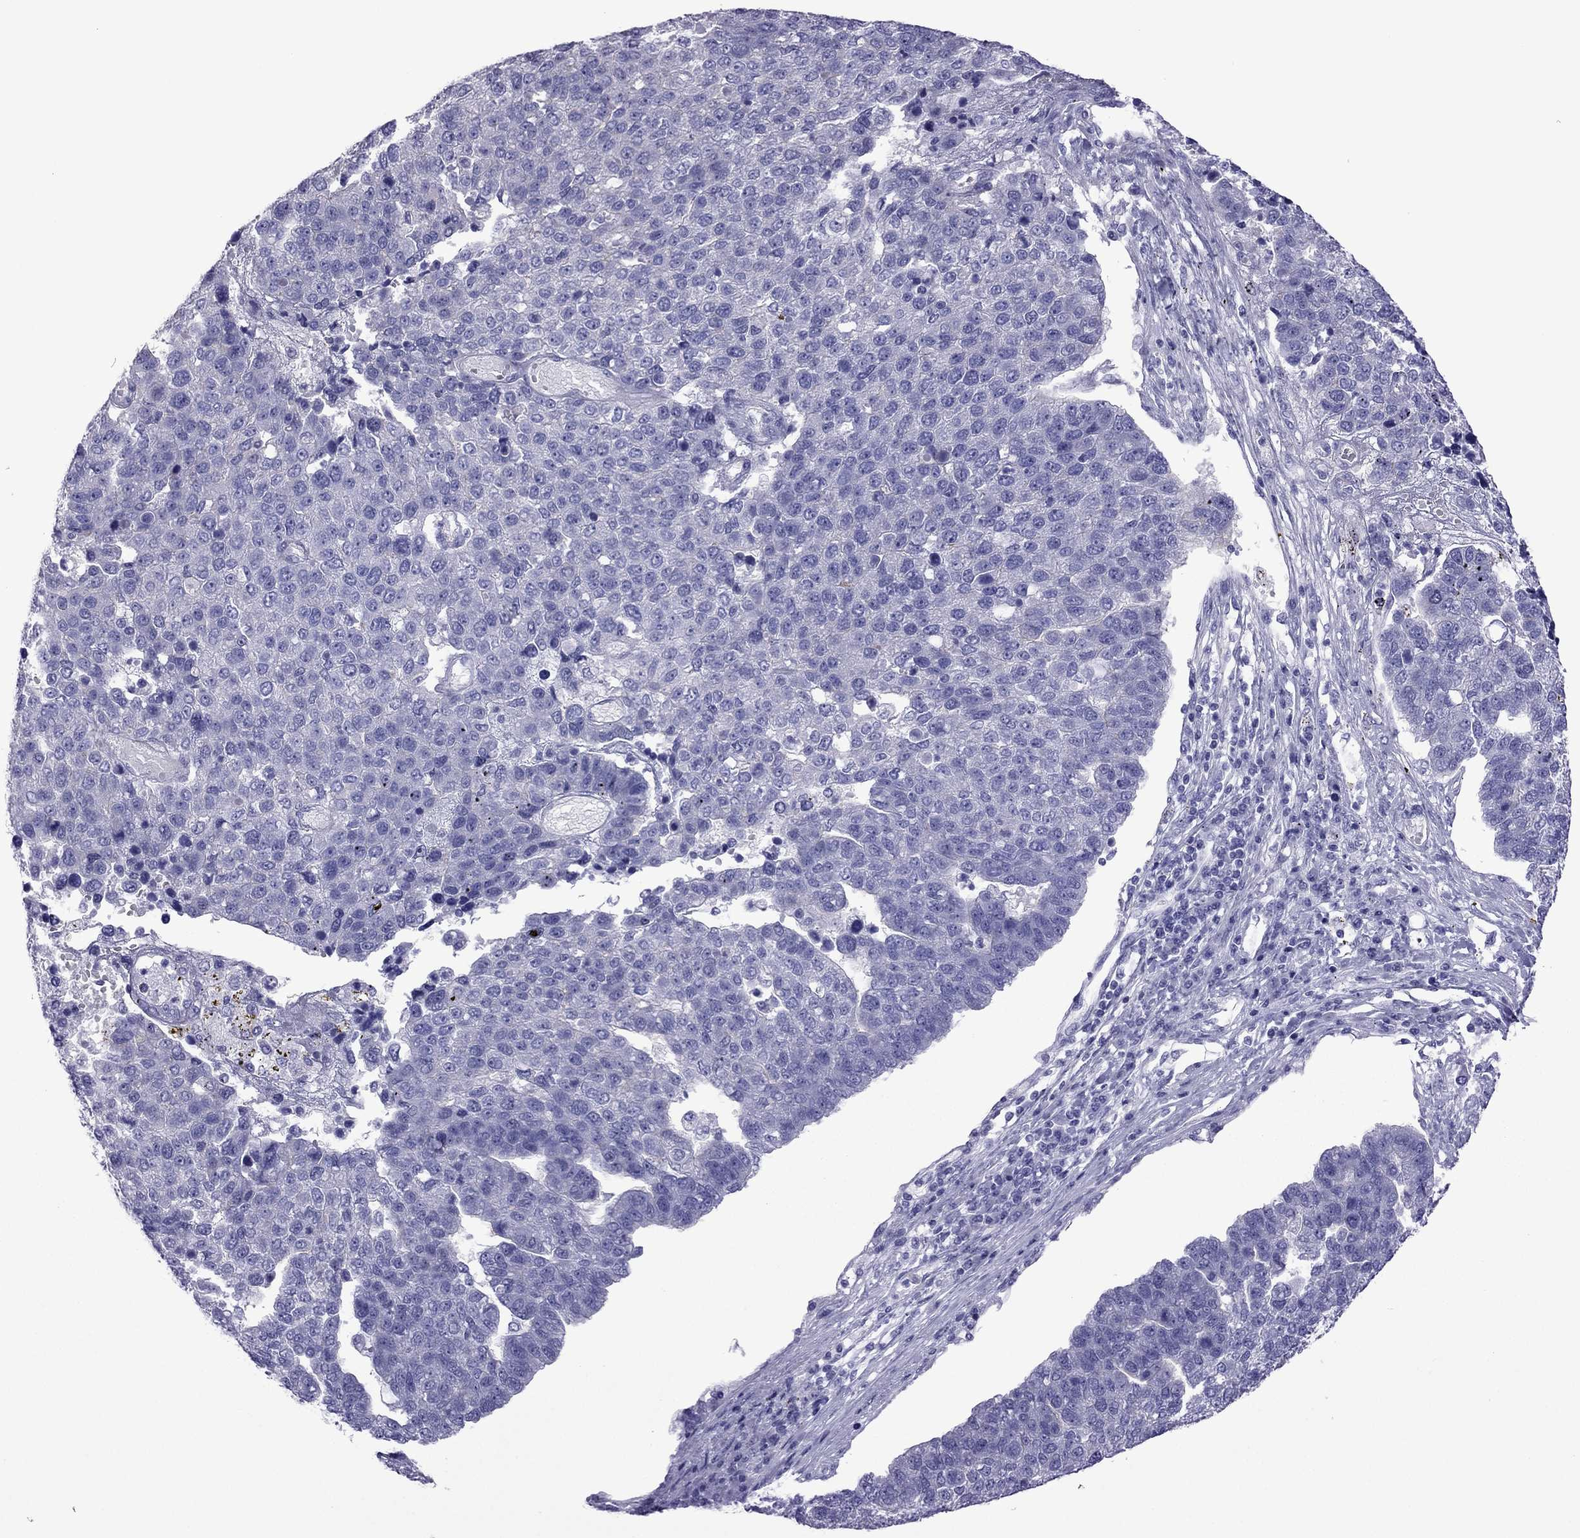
{"staining": {"intensity": "negative", "quantity": "none", "location": "none"}, "tissue": "pancreatic cancer", "cell_type": "Tumor cells", "image_type": "cancer", "snomed": [{"axis": "morphology", "description": "Adenocarcinoma, NOS"}, {"axis": "topography", "description": "Pancreas"}], "caption": "DAB immunohistochemical staining of pancreatic cancer (adenocarcinoma) displays no significant staining in tumor cells.", "gene": "MYL11", "patient": {"sex": "female", "age": 61}}